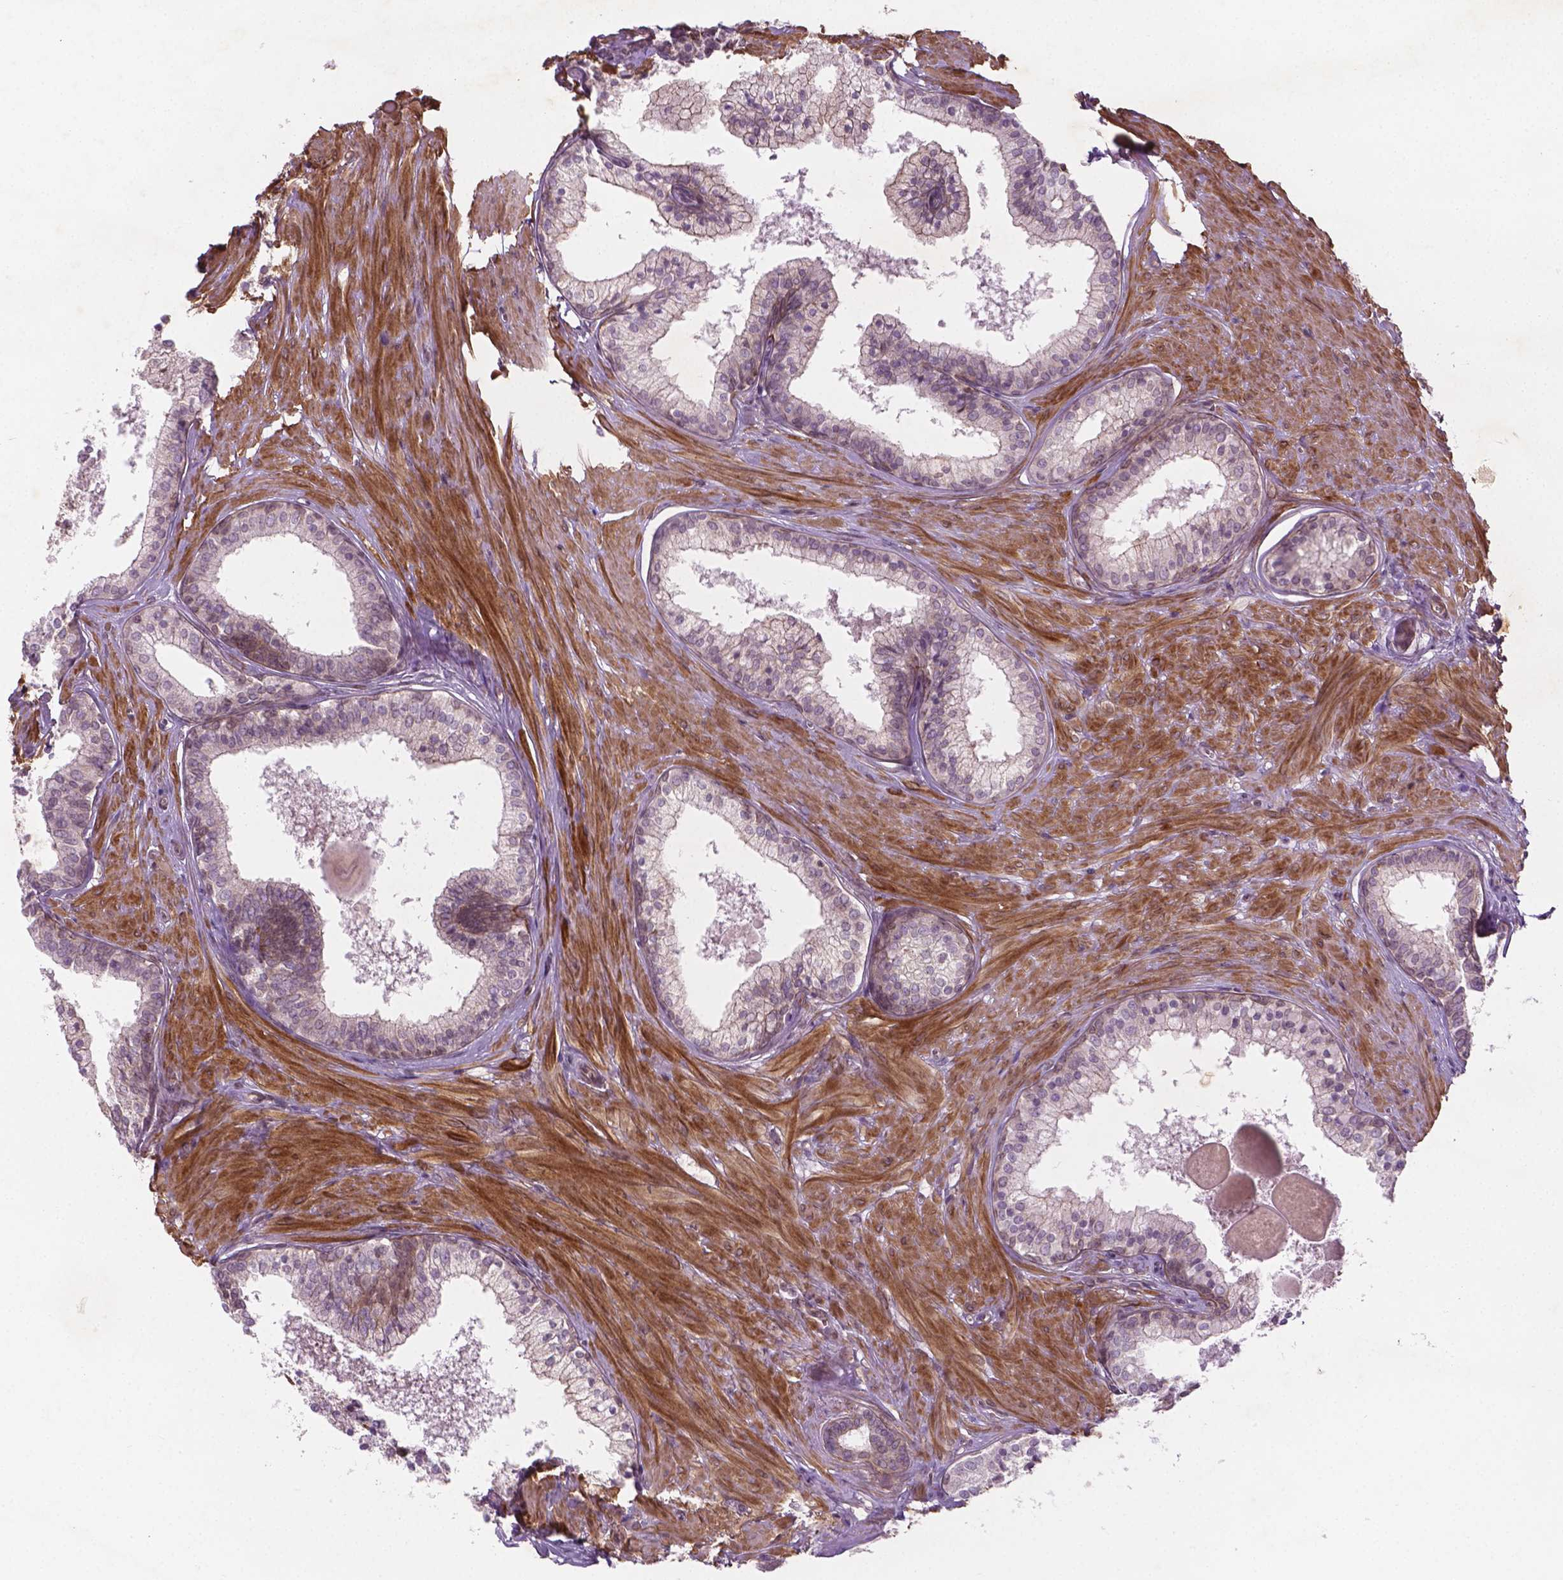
{"staining": {"intensity": "weak", "quantity": "<25%", "location": "cytoplasmic/membranous"}, "tissue": "prostate", "cell_type": "Glandular cells", "image_type": "normal", "snomed": [{"axis": "morphology", "description": "Normal tissue, NOS"}, {"axis": "topography", "description": "Prostate"}], "caption": "Benign prostate was stained to show a protein in brown. There is no significant positivity in glandular cells.", "gene": "TCHP", "patient": {"sex": "male", "age": 61}}